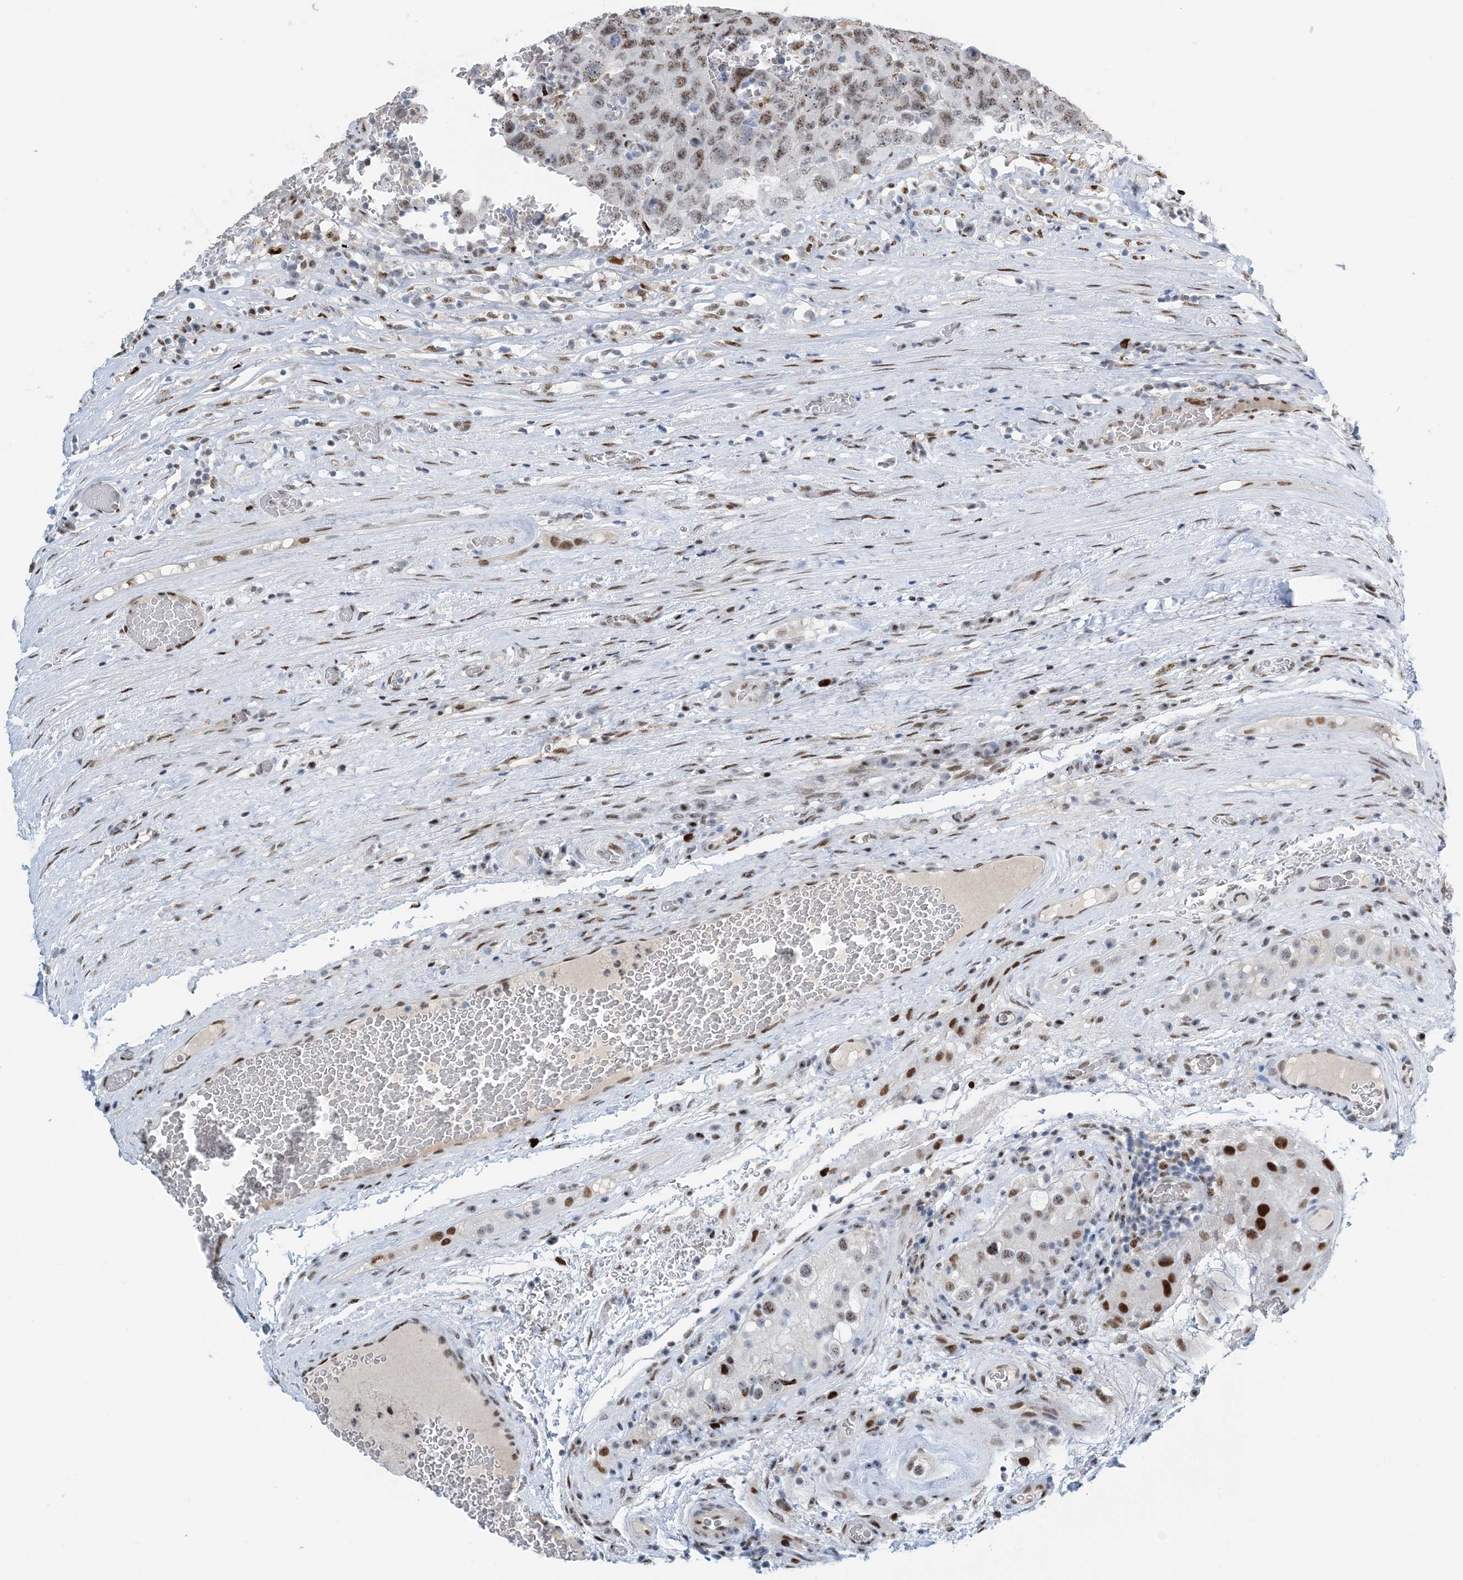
{"staining": {"intensity": "moderate", "quantity": "<25%", "location": "nuclear"}, "tissue": "testis cancer", "cell_type": "Tumor cells", "image_type": "cancer", "snomed": [{"axis": "morphology", "description": "Carcinoma, Embryonal, NOS"}, {"axis": "topography", "description": "Testis"}], "caption": "Immunohistochemical staining of embryonal carcinoma (testis) exhibits low levels of moderate nuclear protein expression in about <25% of tumor cells. The staining was performed using DAB, with brown indicating positive protein expression. Nuclei are stained blue with hematoxylin.", "gene": "HEMK1", "patient": {"sex": "male", "age": 26}}